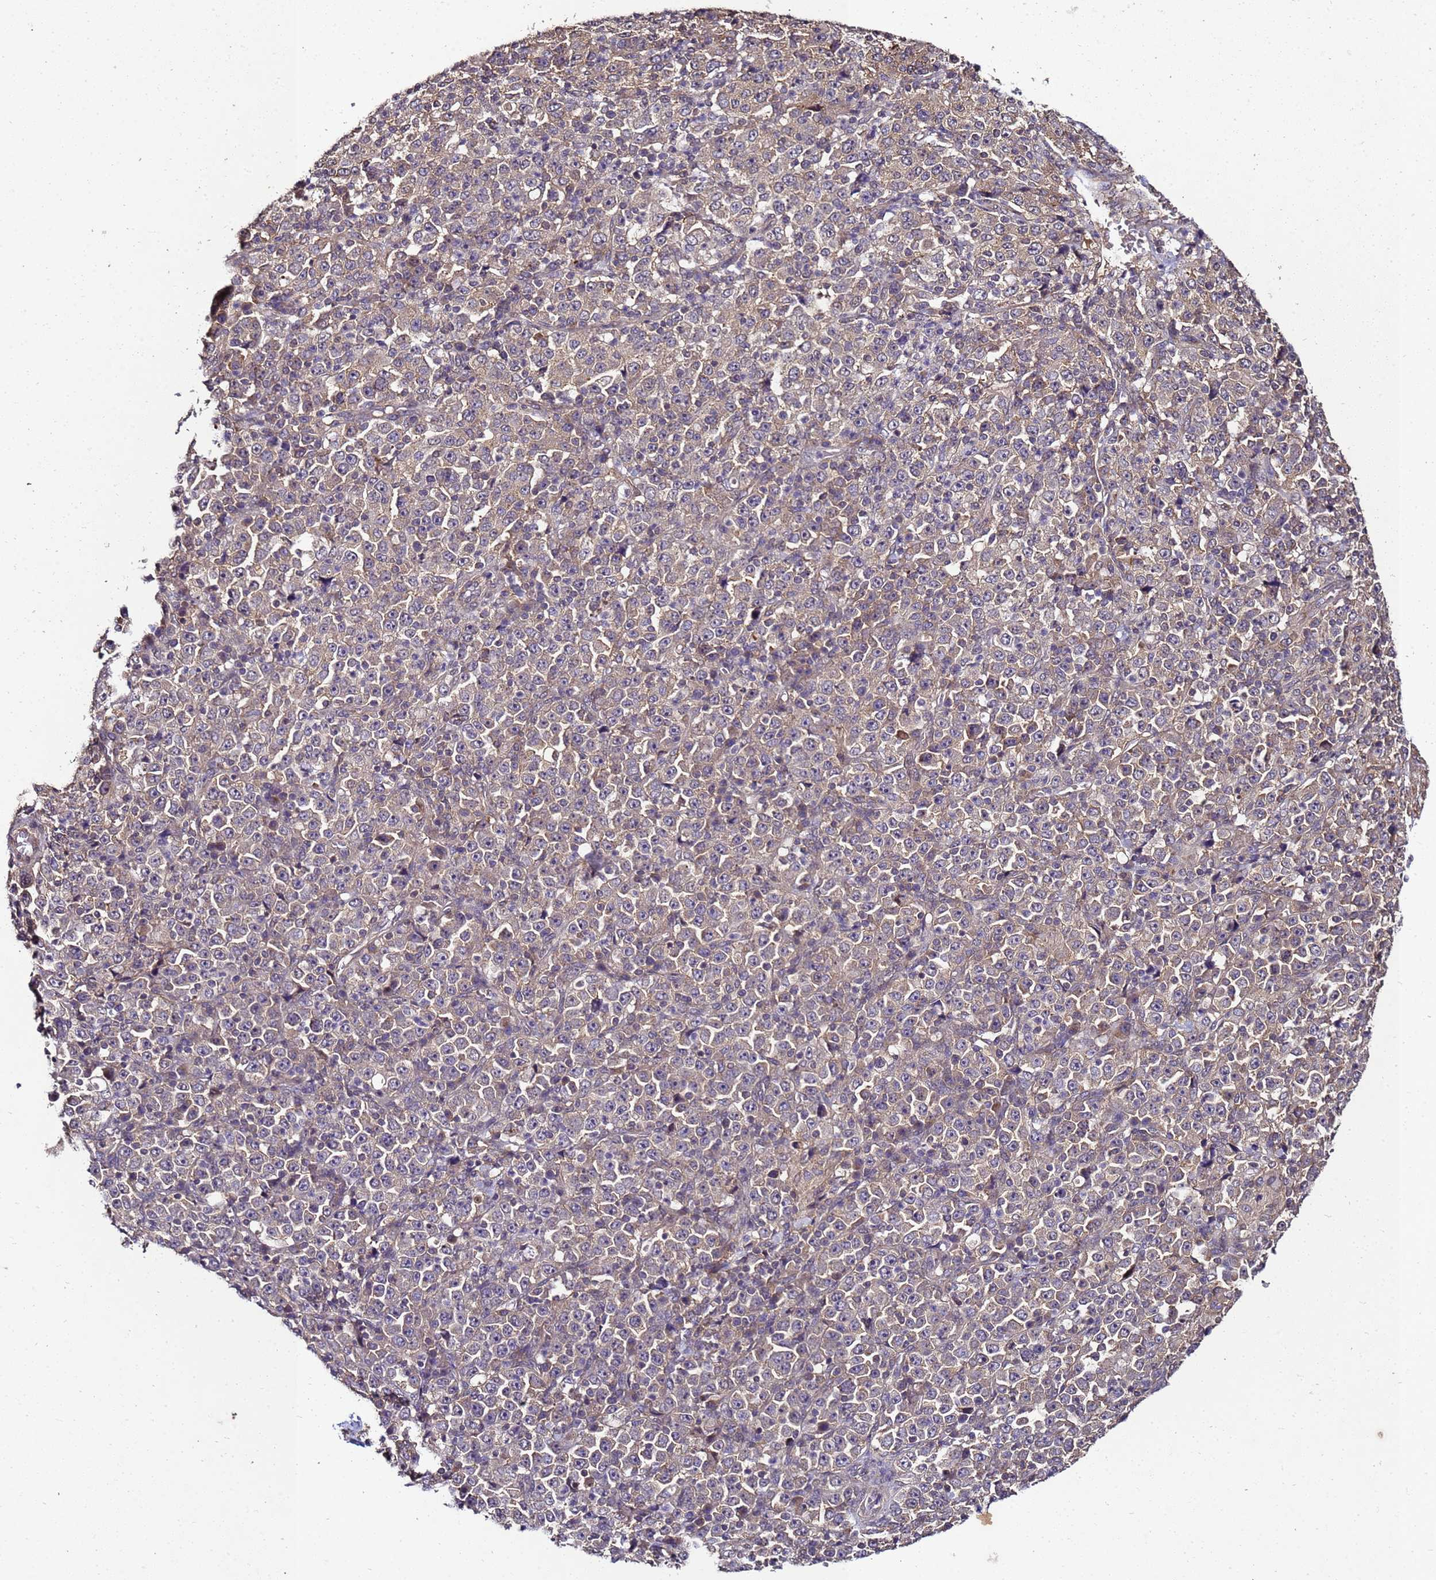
{"staining": {"intensity": "weak", "quantity": "25%-75%", "location": "cytoplasmic/membranous"}, "tissue": "stomach cancer", "cell_type": "Tumor cells", "image_type": "cancer", "snomed": [{"axis": "morphology", "description": "Normal tissue, NOS"}, {"axis": "morphology", "description": "Adenocarcinoma, NOS"}, {"axis": "topography", "description": "Stomach, upper"}, {"axis": "topography", "description": "Stomach"}], "caption": "Protein expression analysis of human stomach cancer (adenocarcinoma) reveals weak cytoplasmic/membranous expression in about 25%-75% of tumor cells.", "gene": "ANKRD17", "patient": {"sex": "male", "age": 59}}